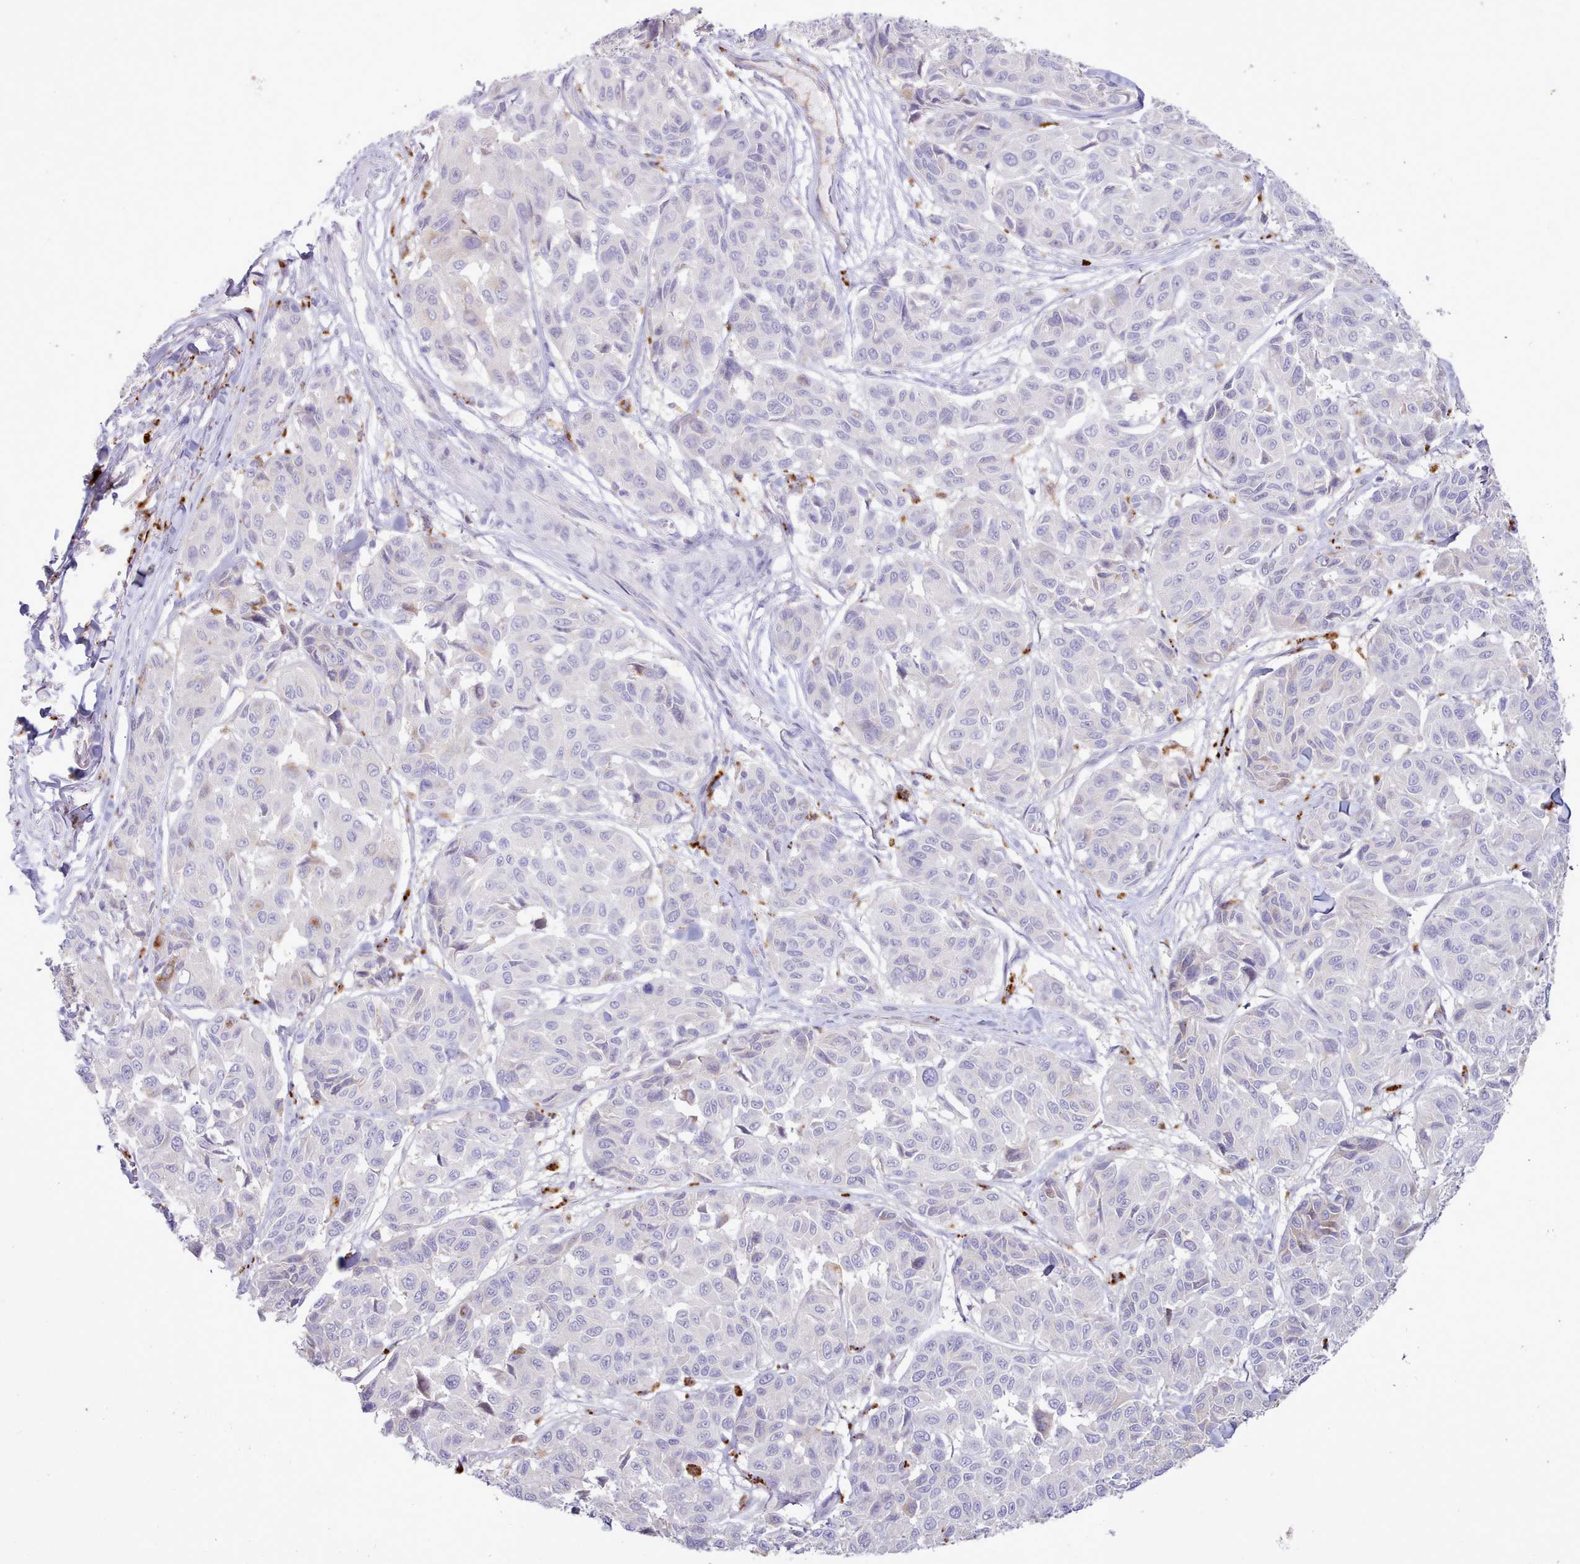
{"staining": {"intensity": "negative", "quantity": "none", "location": "none"}, "tissue": "melanoma", "cell_type": "Tumor cells", "image_type": "cancer", "snomed": [{"axis": "morphology", "description": "Malignant melanoma, NOS"}, {"axis": "topography", "description": "Skin"}], "caption": "IHC histopathology image of neoplastic tissue: human melanoma stained with DAB (3,3'-diaminobenzidine) shows no significant protein positivity in tumor cells.", "gene": "SRD5A1", "patient": {"sex": "female", "age": 66}}